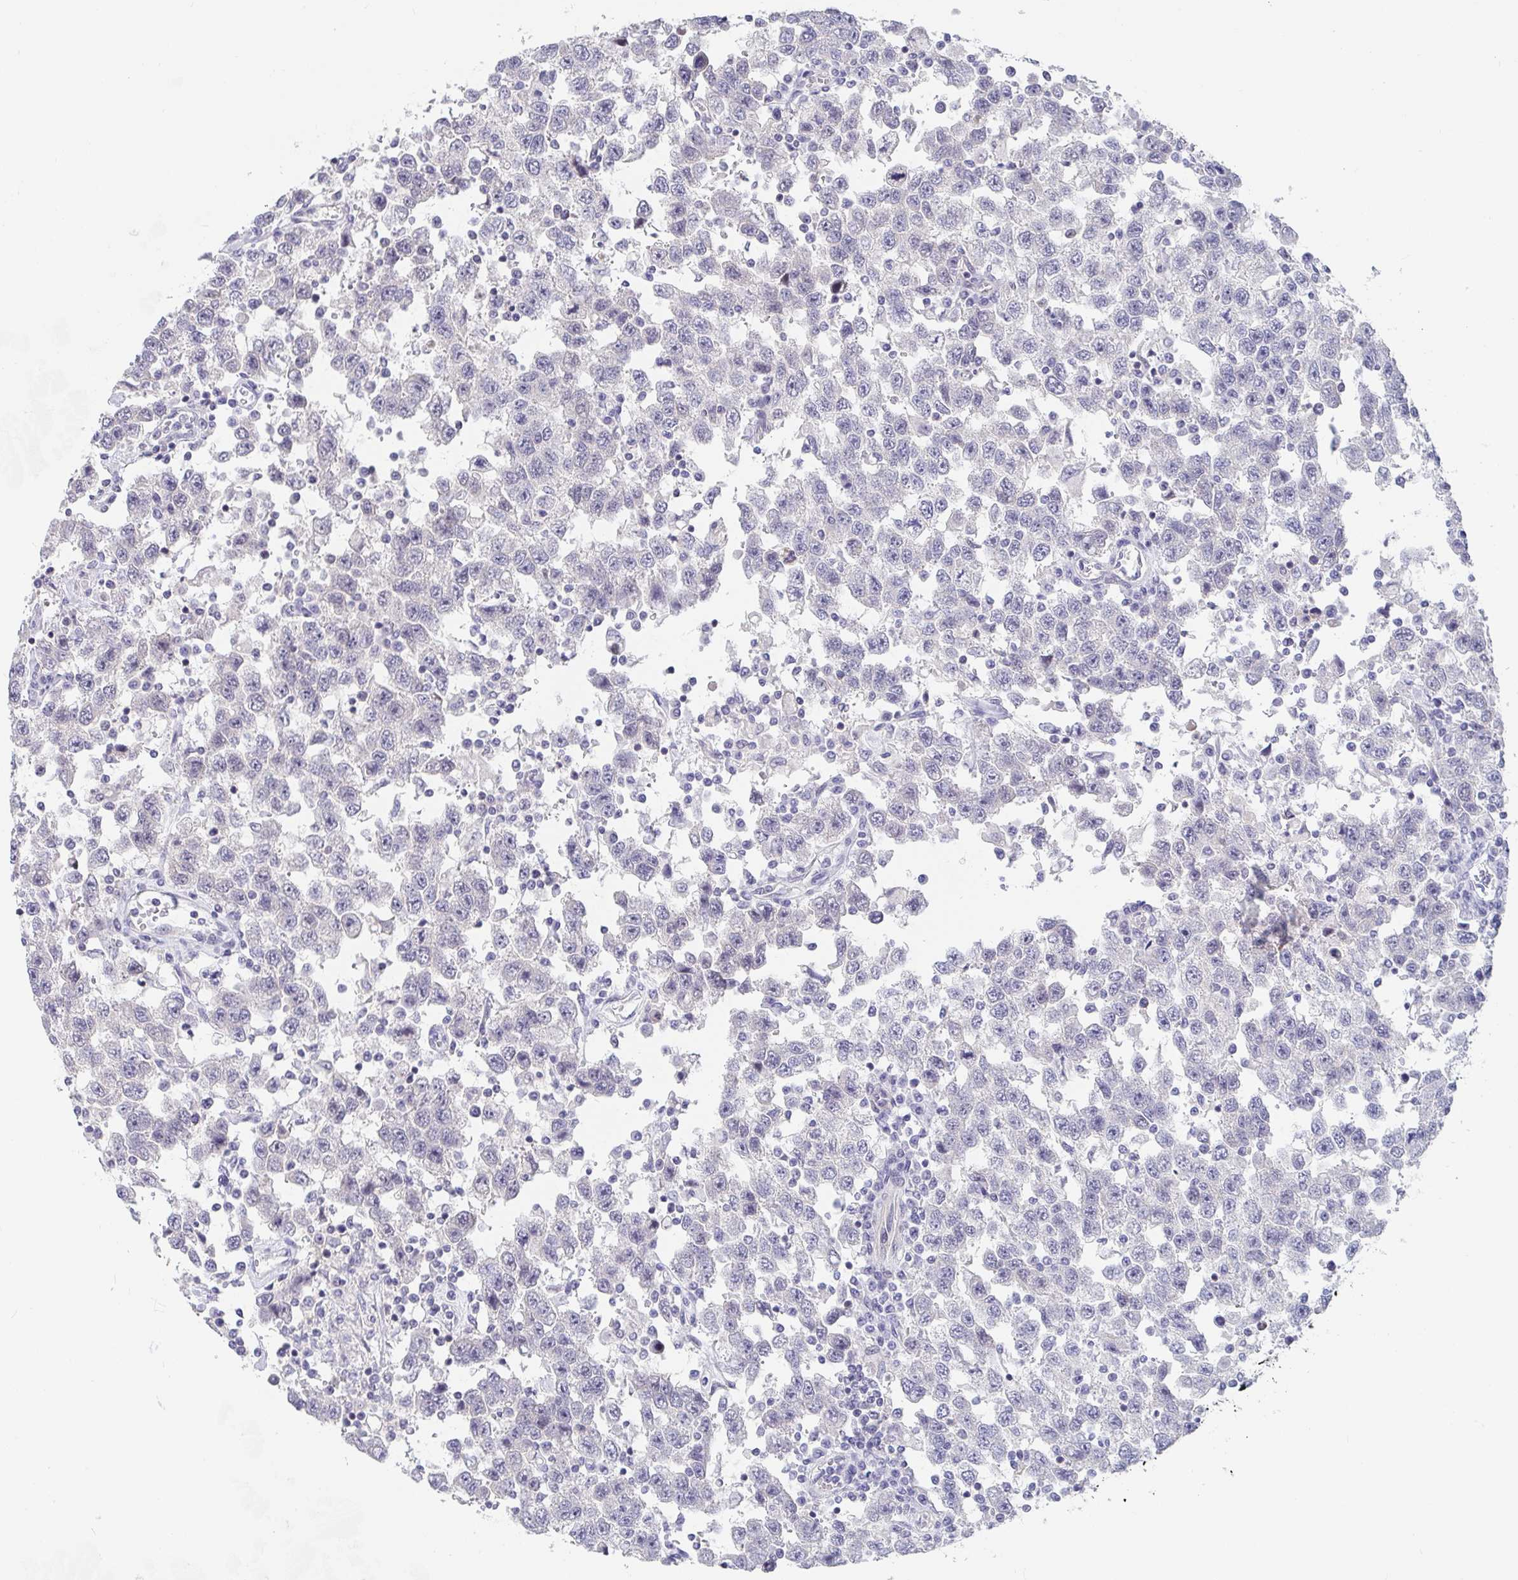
{"staining": {"intensity": "negative", "quantity": "none", "location": "none"}, "tissue": "testis cancer", "cell_type": "Tumor cells", "image_type": "cancer", "snomed": [{"axis": "morphology", "description": "Seminoma, NOS"}, {"axis": "topography", "description": "Testis"}], "caption": "Protein analysis of seminoma (testis) exhibits no significant positivity in tumor cells.", "gene": "FAM156B", "patient": {"sex": "male", "age": 41}}